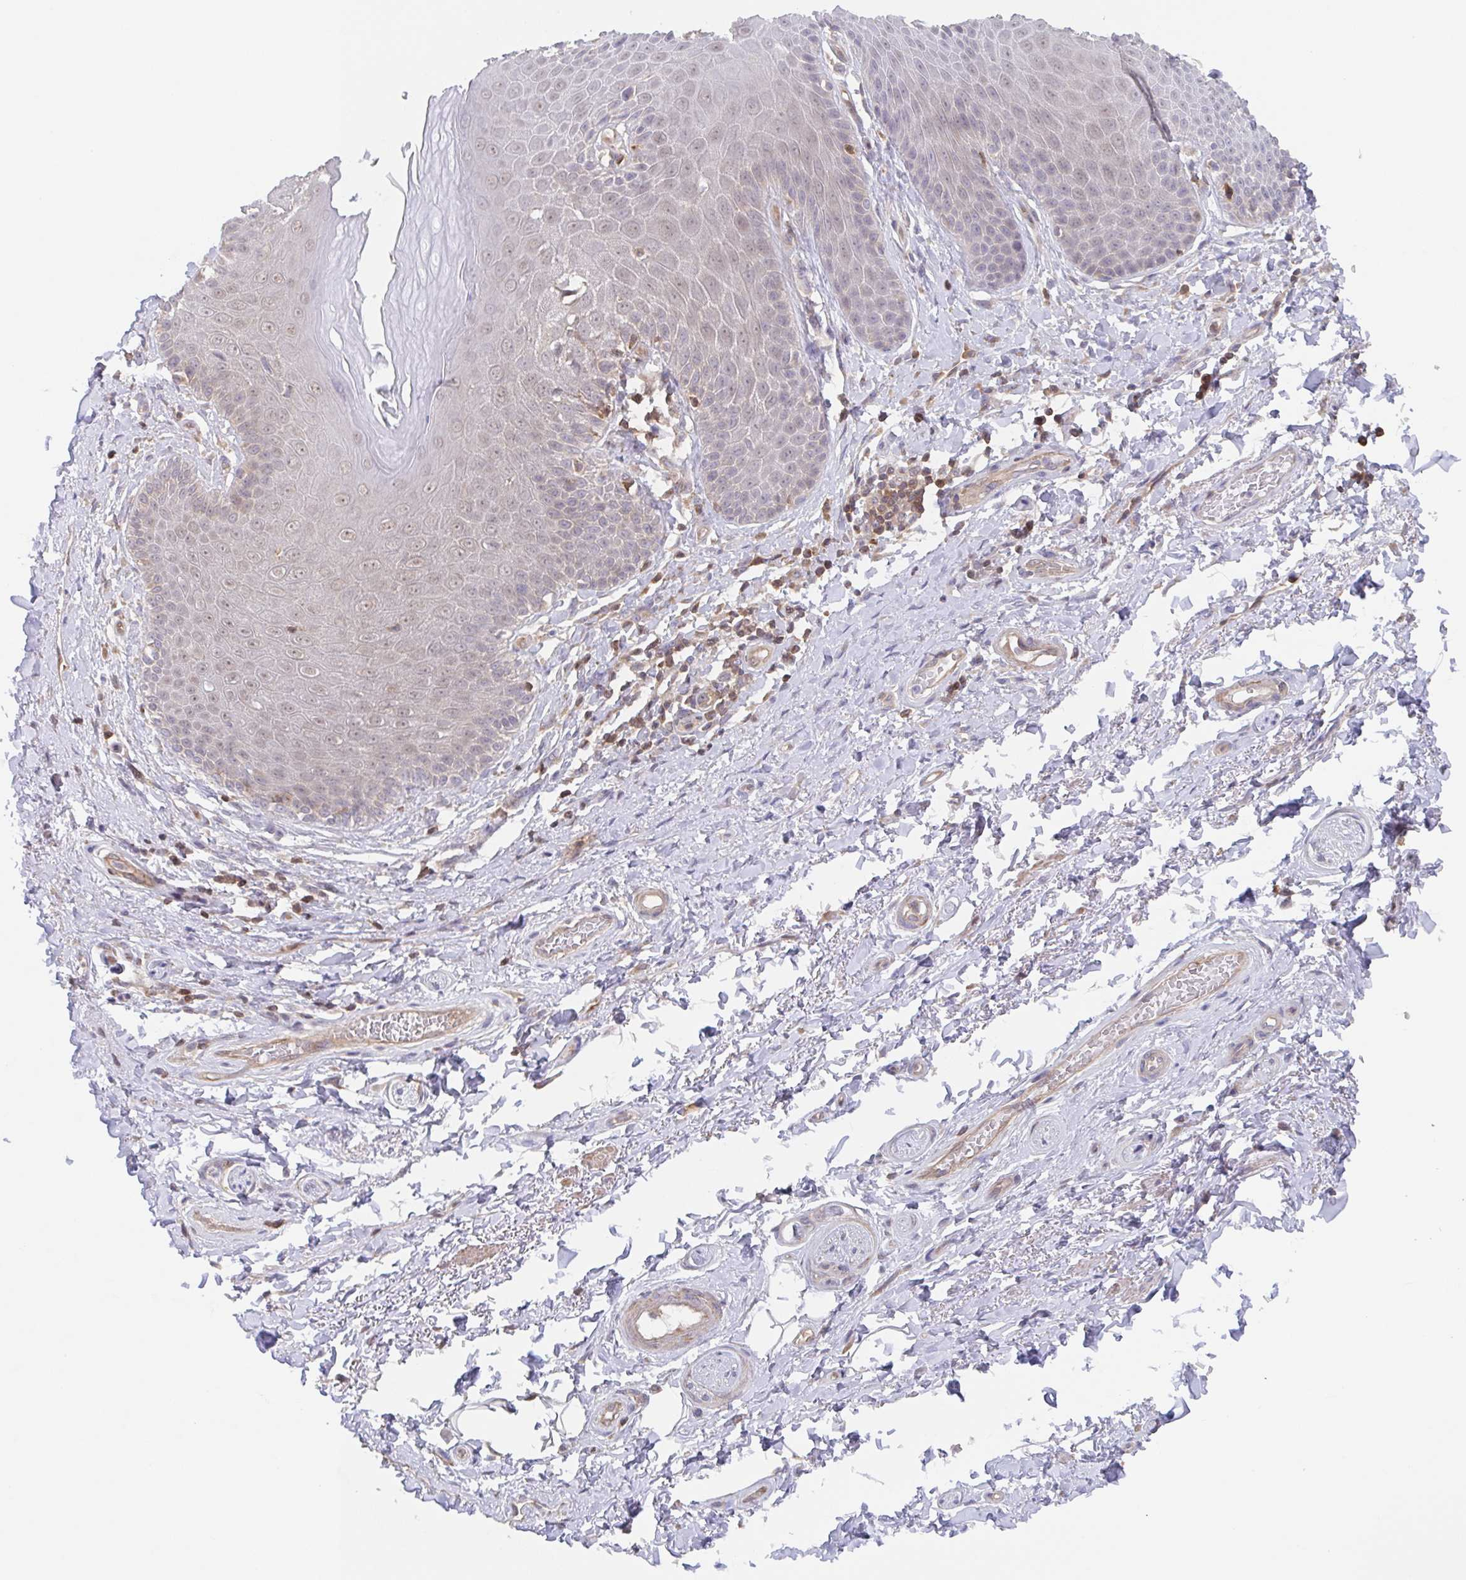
{"staining": {"intensity": "weak", "quantity": "<25%", "location": "cytoplasmic/membranous"}, "tissue": "adipose tissue", "cell_type": "Adipocytes", "image_type": "normal", "snomed": [{"axis": "morphology", "description": "Normal tissue, NOS"}, {"axis": "topography", "description": "Peripheral nerve tissue"}], "caption": "This is an immunohistochemistry image of normal human adipose tissue. There is no expression in adipocytes.", "gene": "AGFG2", "patient": {"sex": "male", "age": 51}}